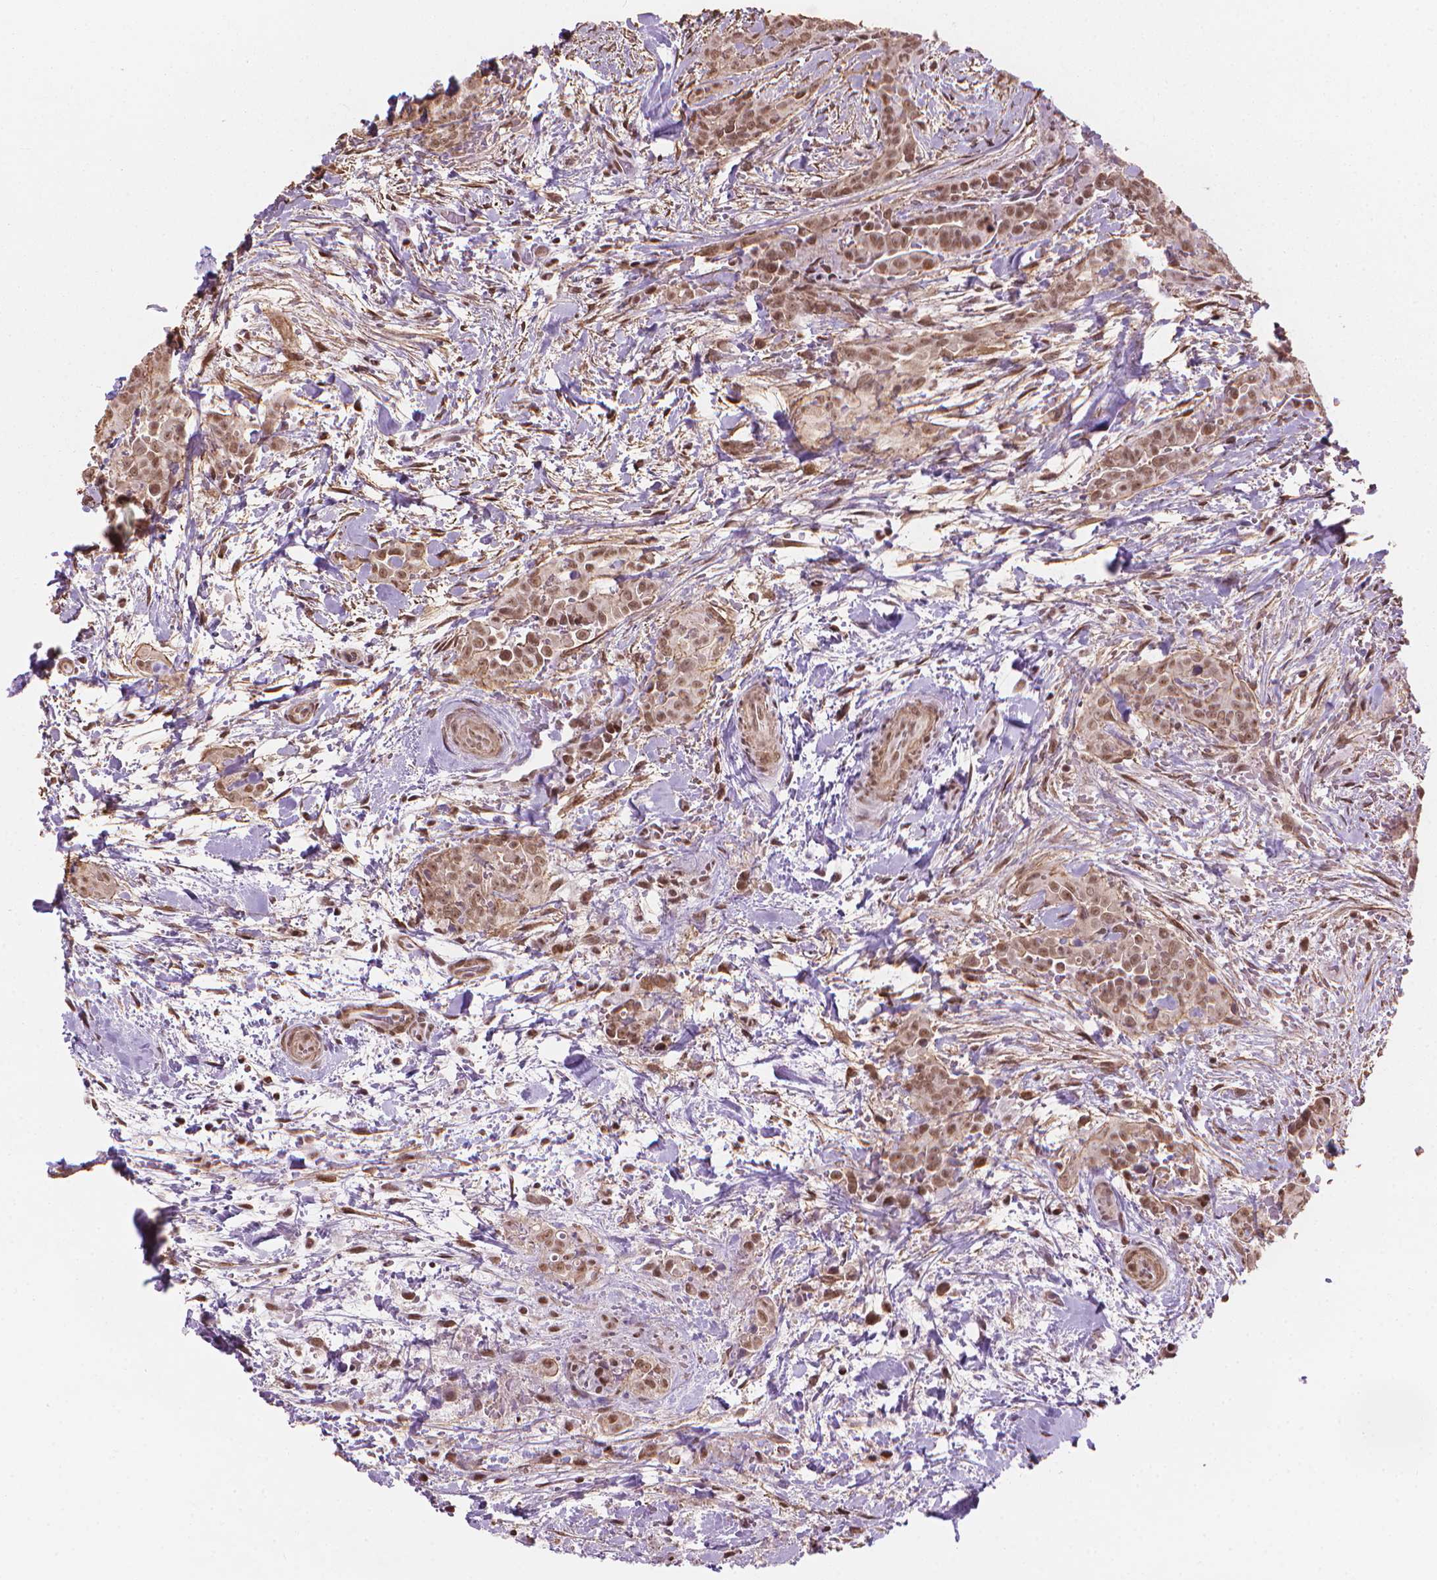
{"staining": {"intensity": "moderate", "quantity": ">75%", "location": "nuclear"}, "tissue": "thyroid cancer", "cell_type": "Tumor cells", "image_type": "cancer", "snomed": [{"axis": "morphology", "description": "Papillary adenocarcinoma, NOS"}, {"axis": "topography", "description": "Thyroid gland"}], "caption": "A medium amount of moderate nuclear staining is identified in approximately >75% of tumor cells in thyroid papillary adenocarcinoma tissue.", "gene": "HOXD4", "patient": {"sex": "male", "age": 61}}